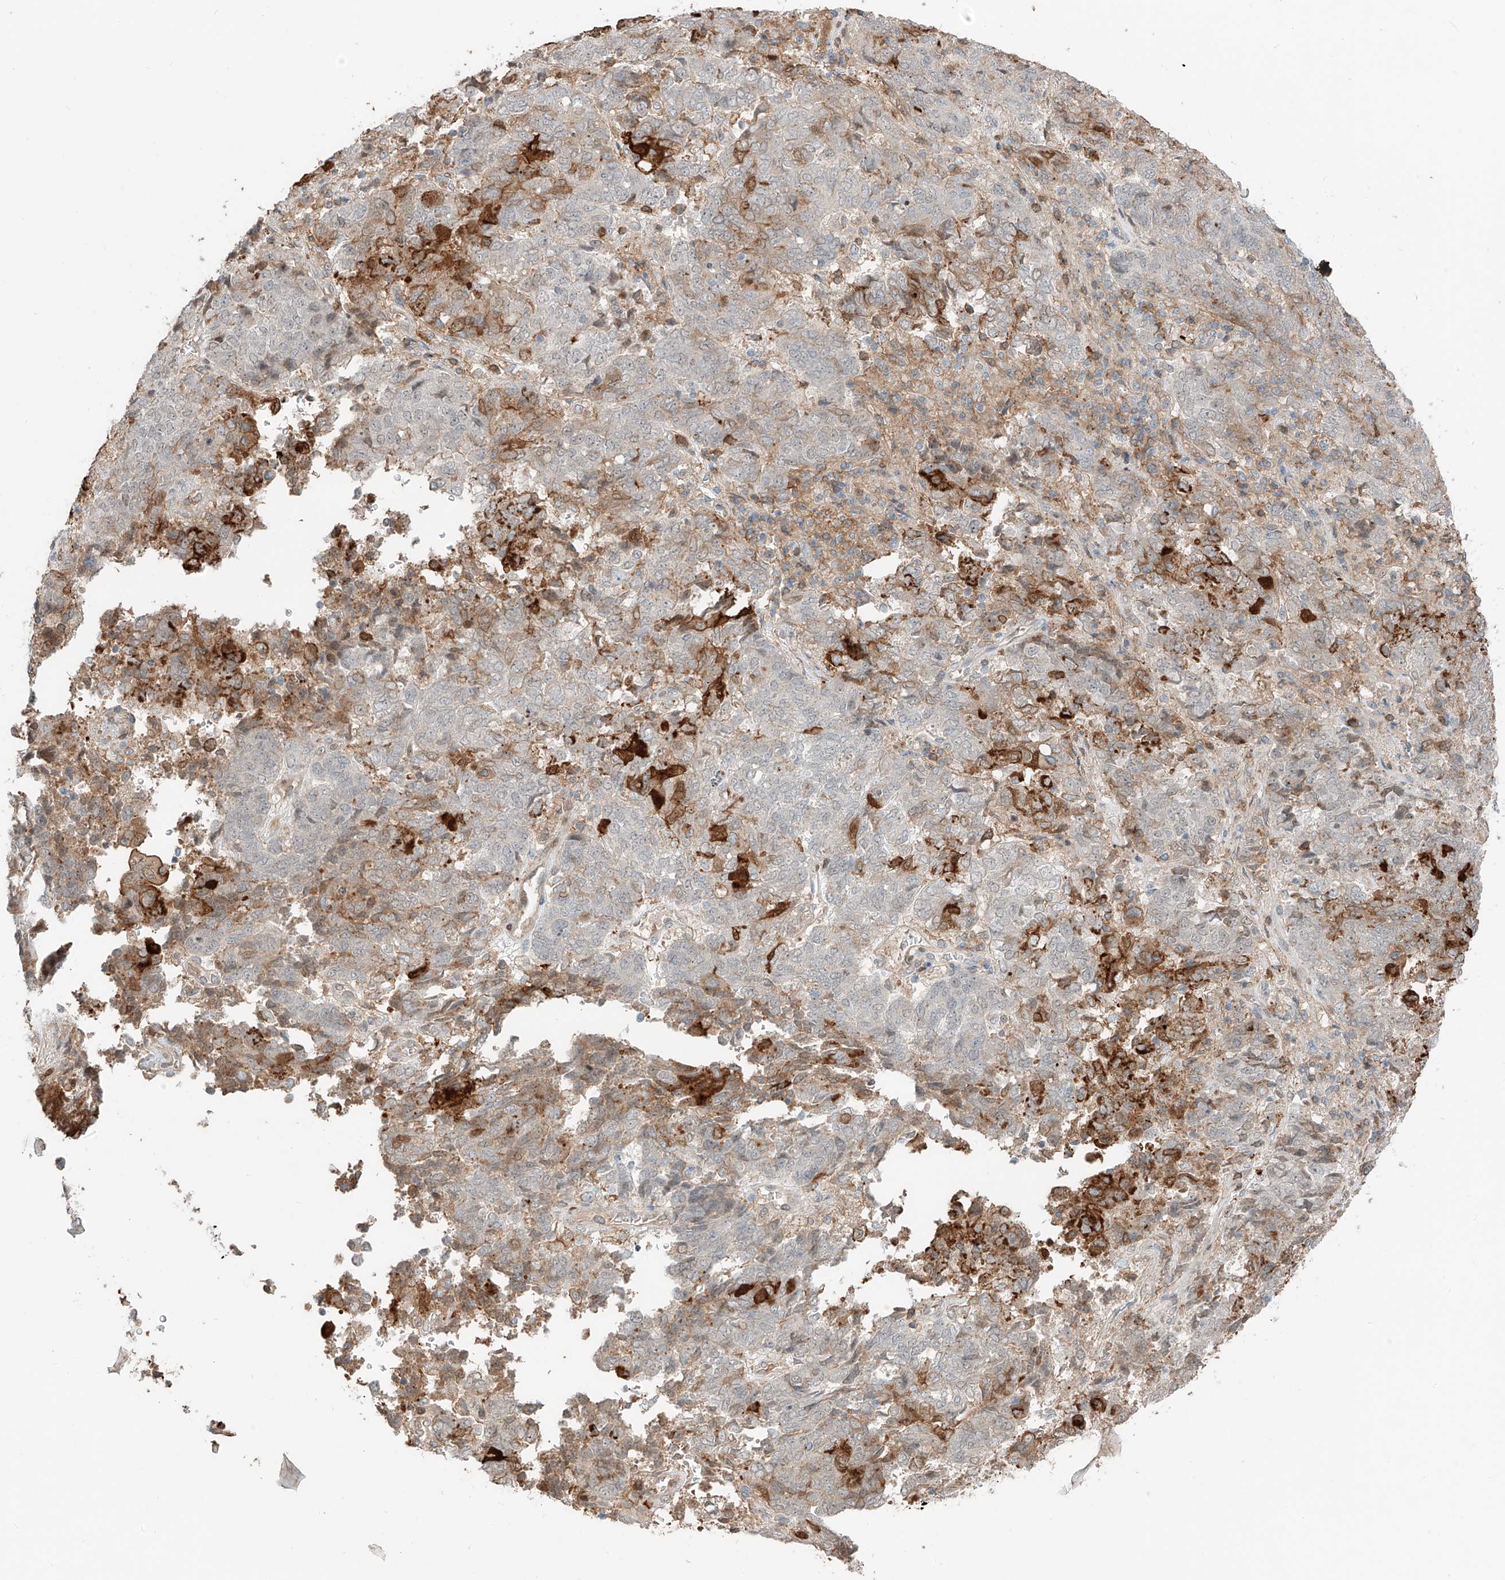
{"staining": {"intensity": "moderate", "quantity": "<25%", "location": "cytoplasmic/membranous"}, "tissue": "endometrial cancer", "cell_type": "Tumor cells", "image_type": "cancer", "snomed": [{"axis": "morphology", "description": "Adenocarcinoma, NOS"}, {"axis": "topography", "description": "Endometrium"}], "caption": "This is a photomicrograph of immunohistochemistry (IHC) staining of endometrial adenocarcinoma, which shows moderate positivity in the cytoplasmic/membranous of tumor cells.", "gene": "CEP162", "patient": {"sex": "female", "age": 80}}